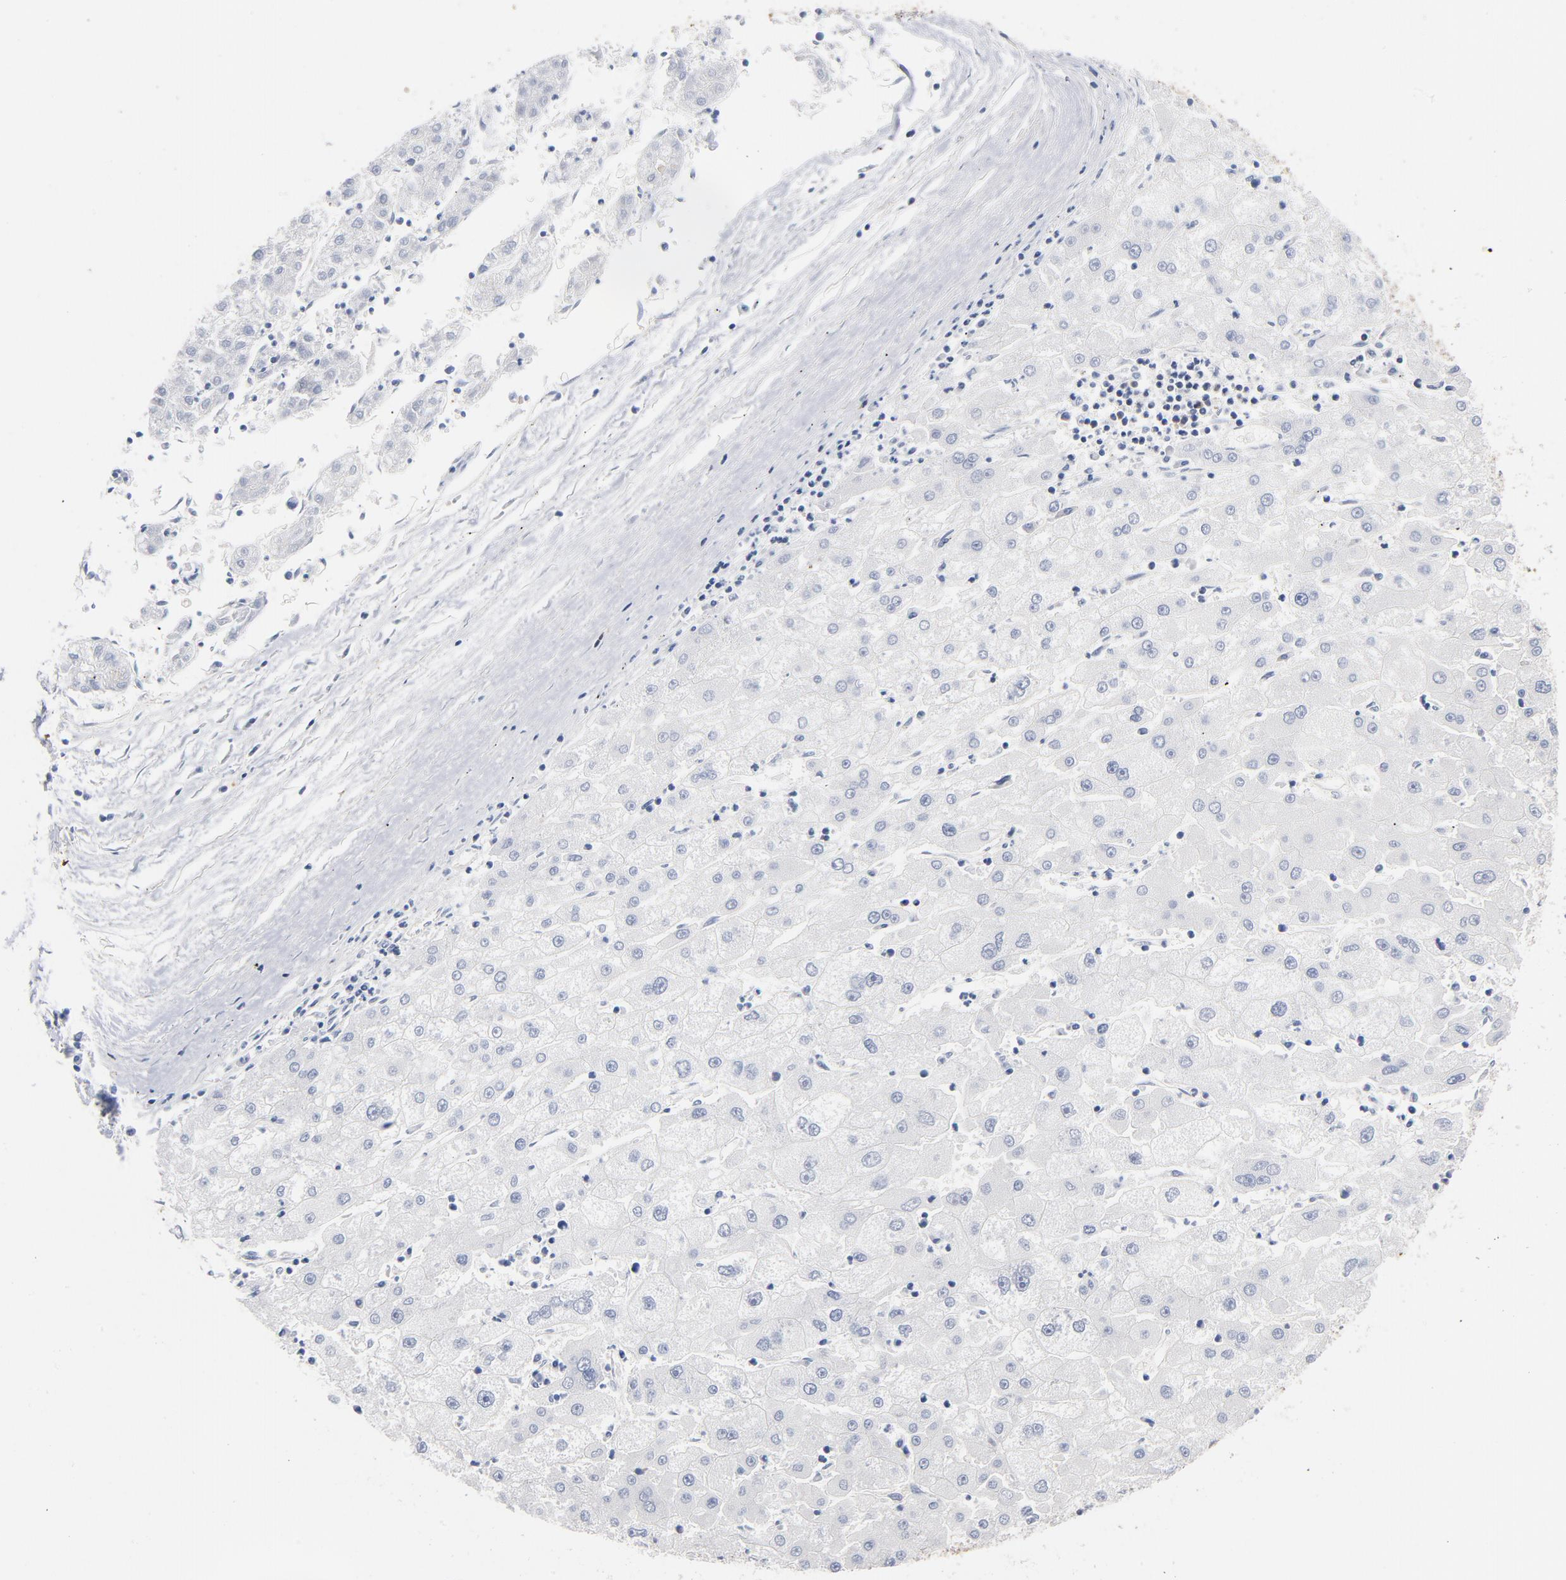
{"staining": {"intensity": "negative", "quantity": "none", "location": "none"}, "tissue": "liver cancer", "cell_type": "Tumor cells", "image_type": "cancer", "snomed": [{"axis": "morphology", "description": "Carcinoma, Hepatocellular, NOS"}, {"axis": "topography", "description": "Liver"}], "caption": "This is a histopathology image of immunohistochemistry (IHC) staining of liver cancer, which shows no staining in tumor cells. (DAB (3,3'-diaminobenzidine) IHC with hematoxylin counter stain).", "gene": "MIF", "patient": {"sex": "male", "age": 72}}